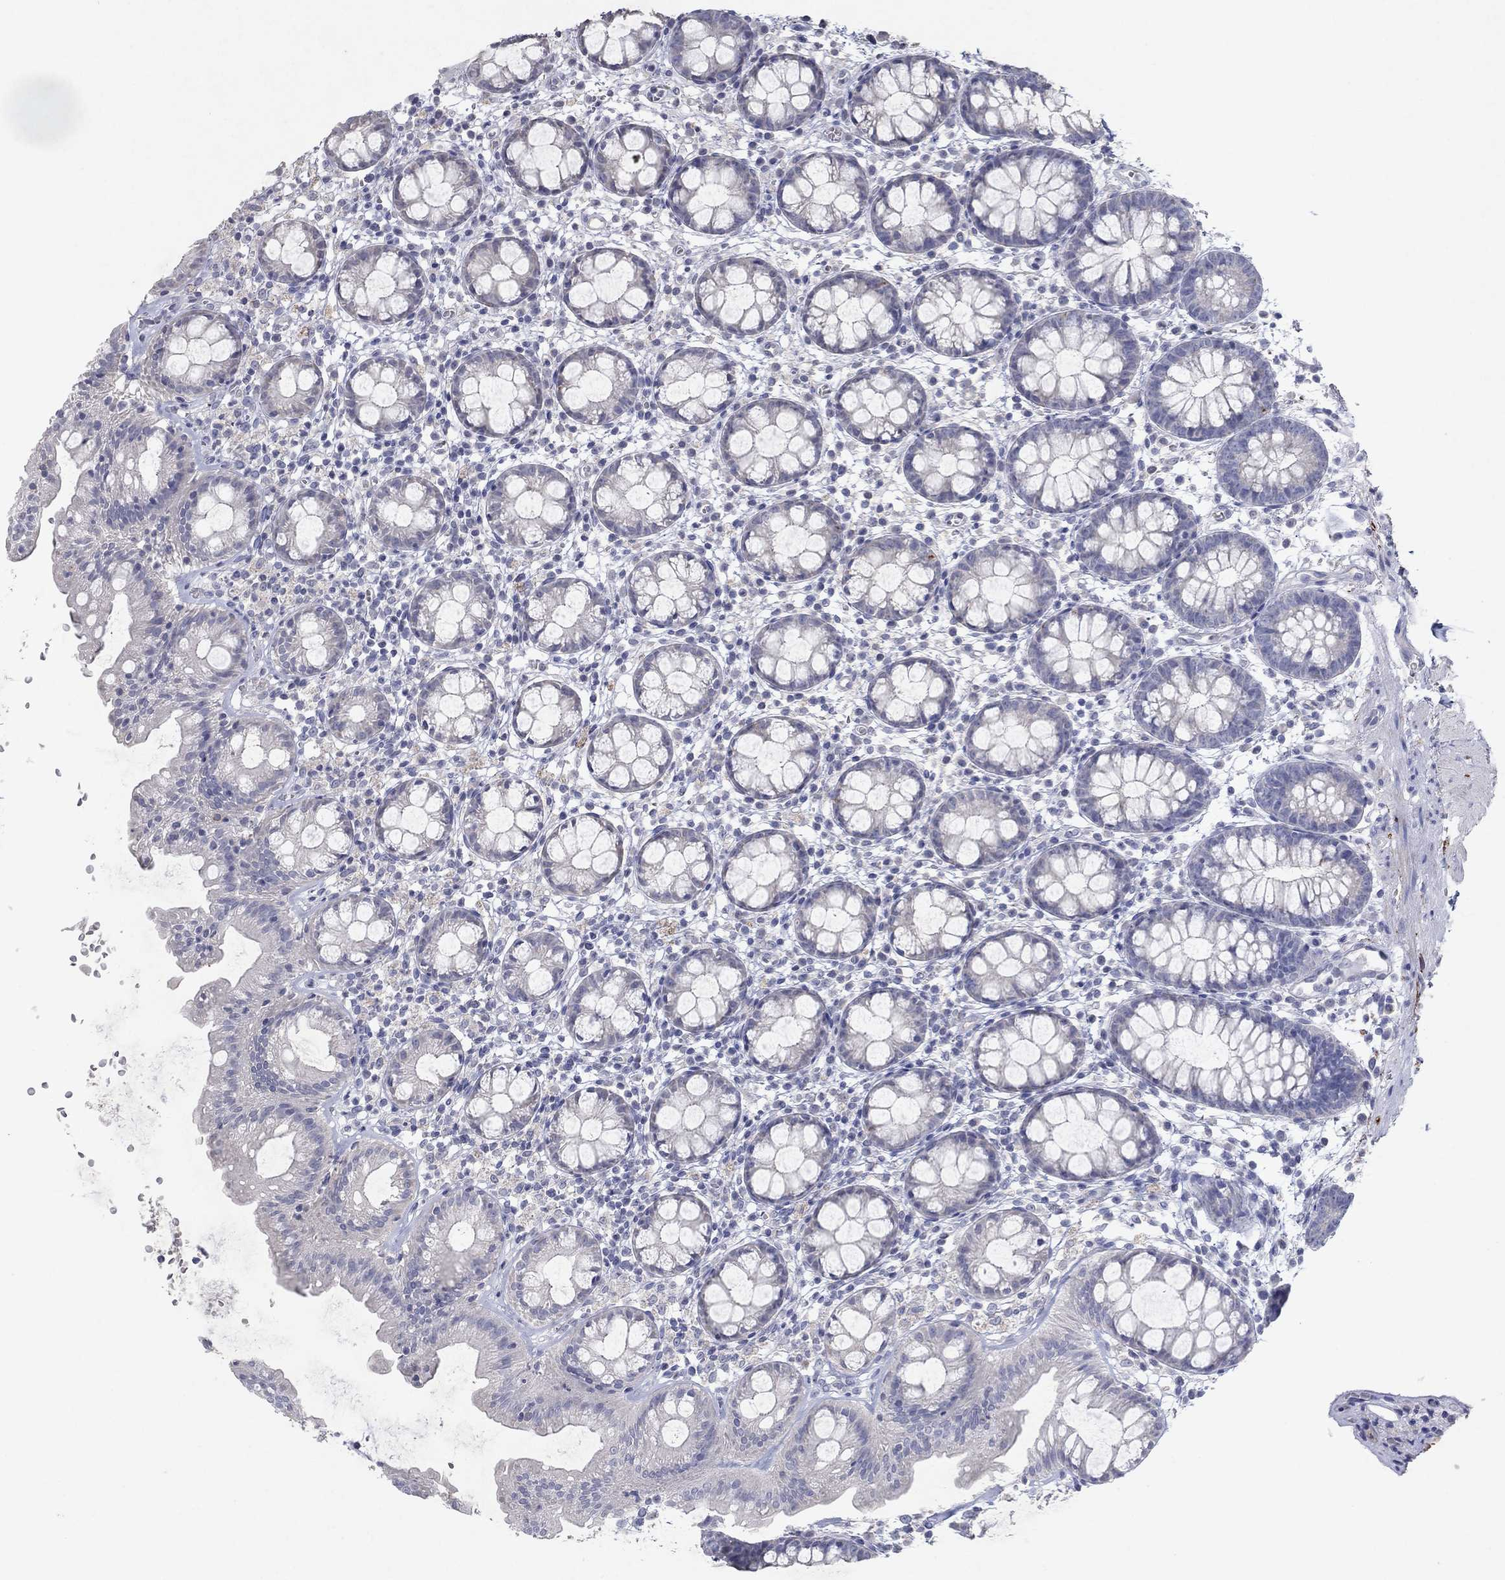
{"staining": {"intensity": "negative", "quantity": "none", "location": "none"}, "tissue": "rectum", "cell_type": "Glandular cells", "image_type": "normal", "snomed": [{"axis": "morphology", "description": "Normal tissue, NOS"}, {"axis": "topography", "description": "Rectum"}], "caption": "IHC image of unremarkable rectum: rectum stained with DAB exhibits no significant protein expression in glandular cells.", "gene": "KRT40", "patient": {"sex": "male", "age": 57}}